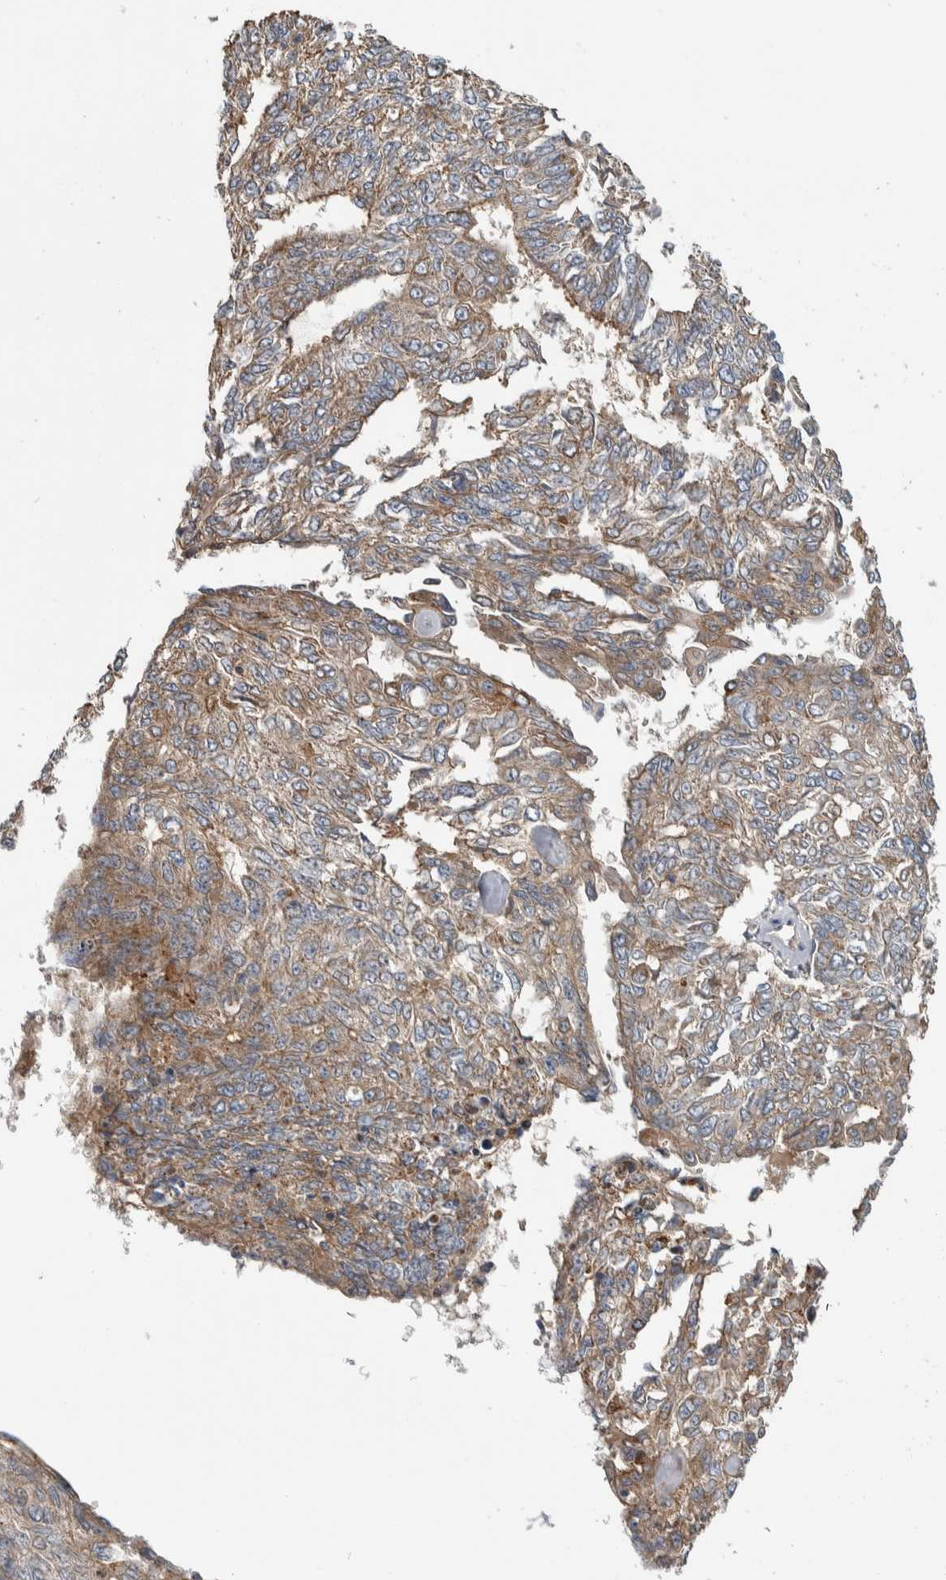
{"staining": {"intensity": "weak", "quantity": ">75%", "location": "cytoplasmic/membranous"}, "tissue": "endometrial cancer", "cell_type": "Tumor cells", "image_type": "cancer", "snomed": [{"axis": "morphology", "description": "Adenocarcinoma, NOS"}, {"axis": "topography", "description": "Endometrium"}], "caption": "A low amount of weak cytoplasmic/membranous expression is appreciated in approximately >75% of tumor cells in adenocarcinoma (endometrial) tissue.", "gene": "SDCBP", "patient": {"sex": "female", "age": 32}}